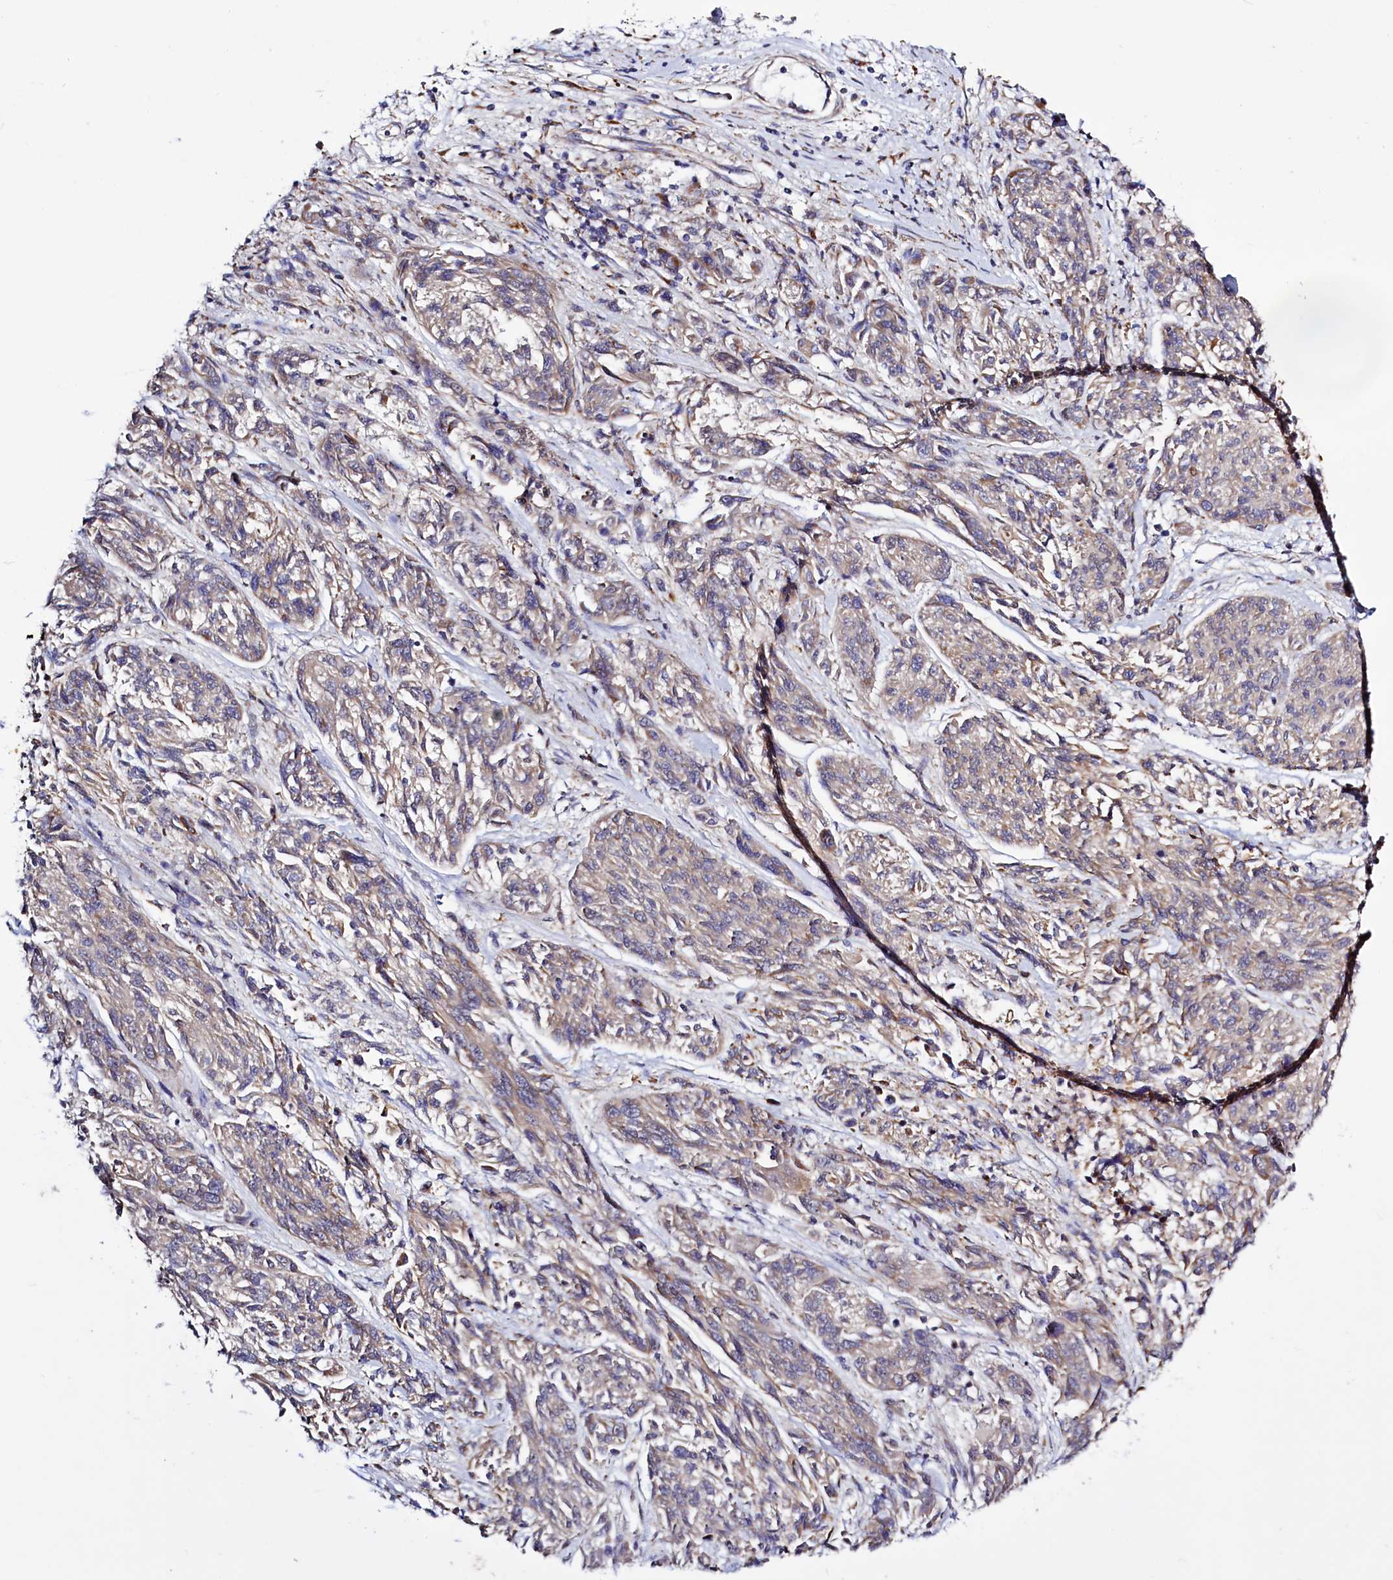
{"staining": {"intensity": "weak", "quantity": "<25%", "location": "cytoplasmic/membranous"}, "tissue": "melanoma", "cell_type": "Tumor cells", "image_type": "cancer", "snomed": [{"axis": "morphology", "description": "Malignant melanoma, NOS"}, {"axis": "topography", "description": "Skin"}], "caption": "DAB immunohistochemical staining of human malignant melanoma exhibits no significant positivity in tumor cells.", "gene": "DYNC2H1", "patient": {"sex": "male", "age": 53}}